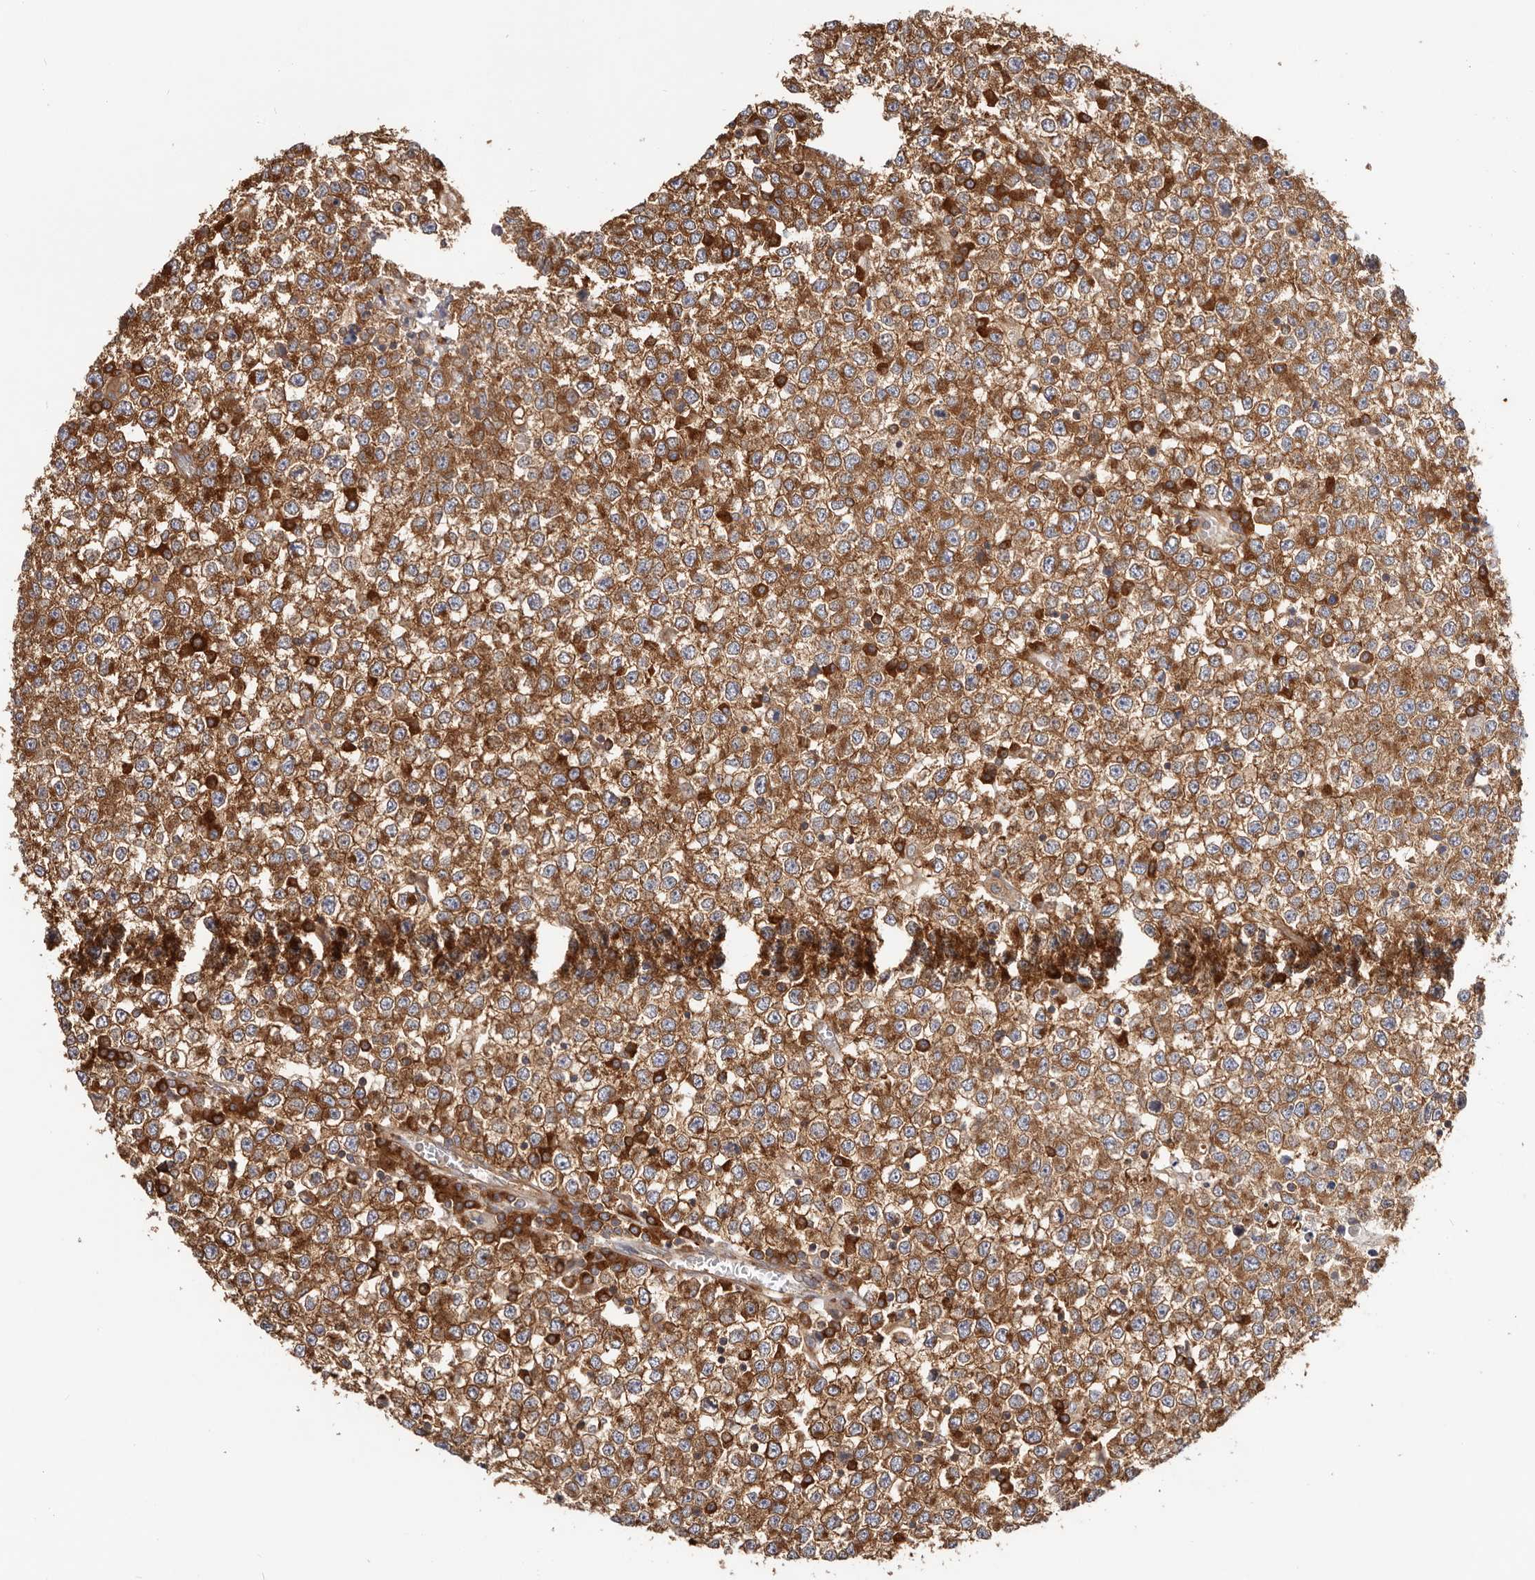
{"staining": {"intensity": "strong", "quantity": ">75%", "location": "cytoplasmic/membranous"}, "tissue": "testis cancer", "cell_type": "Tumor cells", "image_type": "cancer", "snomed": [{"axis": "morphology", "description": "Seminoma, NOS"}, {"axis": "topography", "description": "Testis"}], "caption": "A histopathology image of human testis cancer stained for a protein reveals strong cytoplasmic/membranous brown staining in tumor cells.", "gene": "EPRS1", "patient": {"sex": "male", "age": 65}}